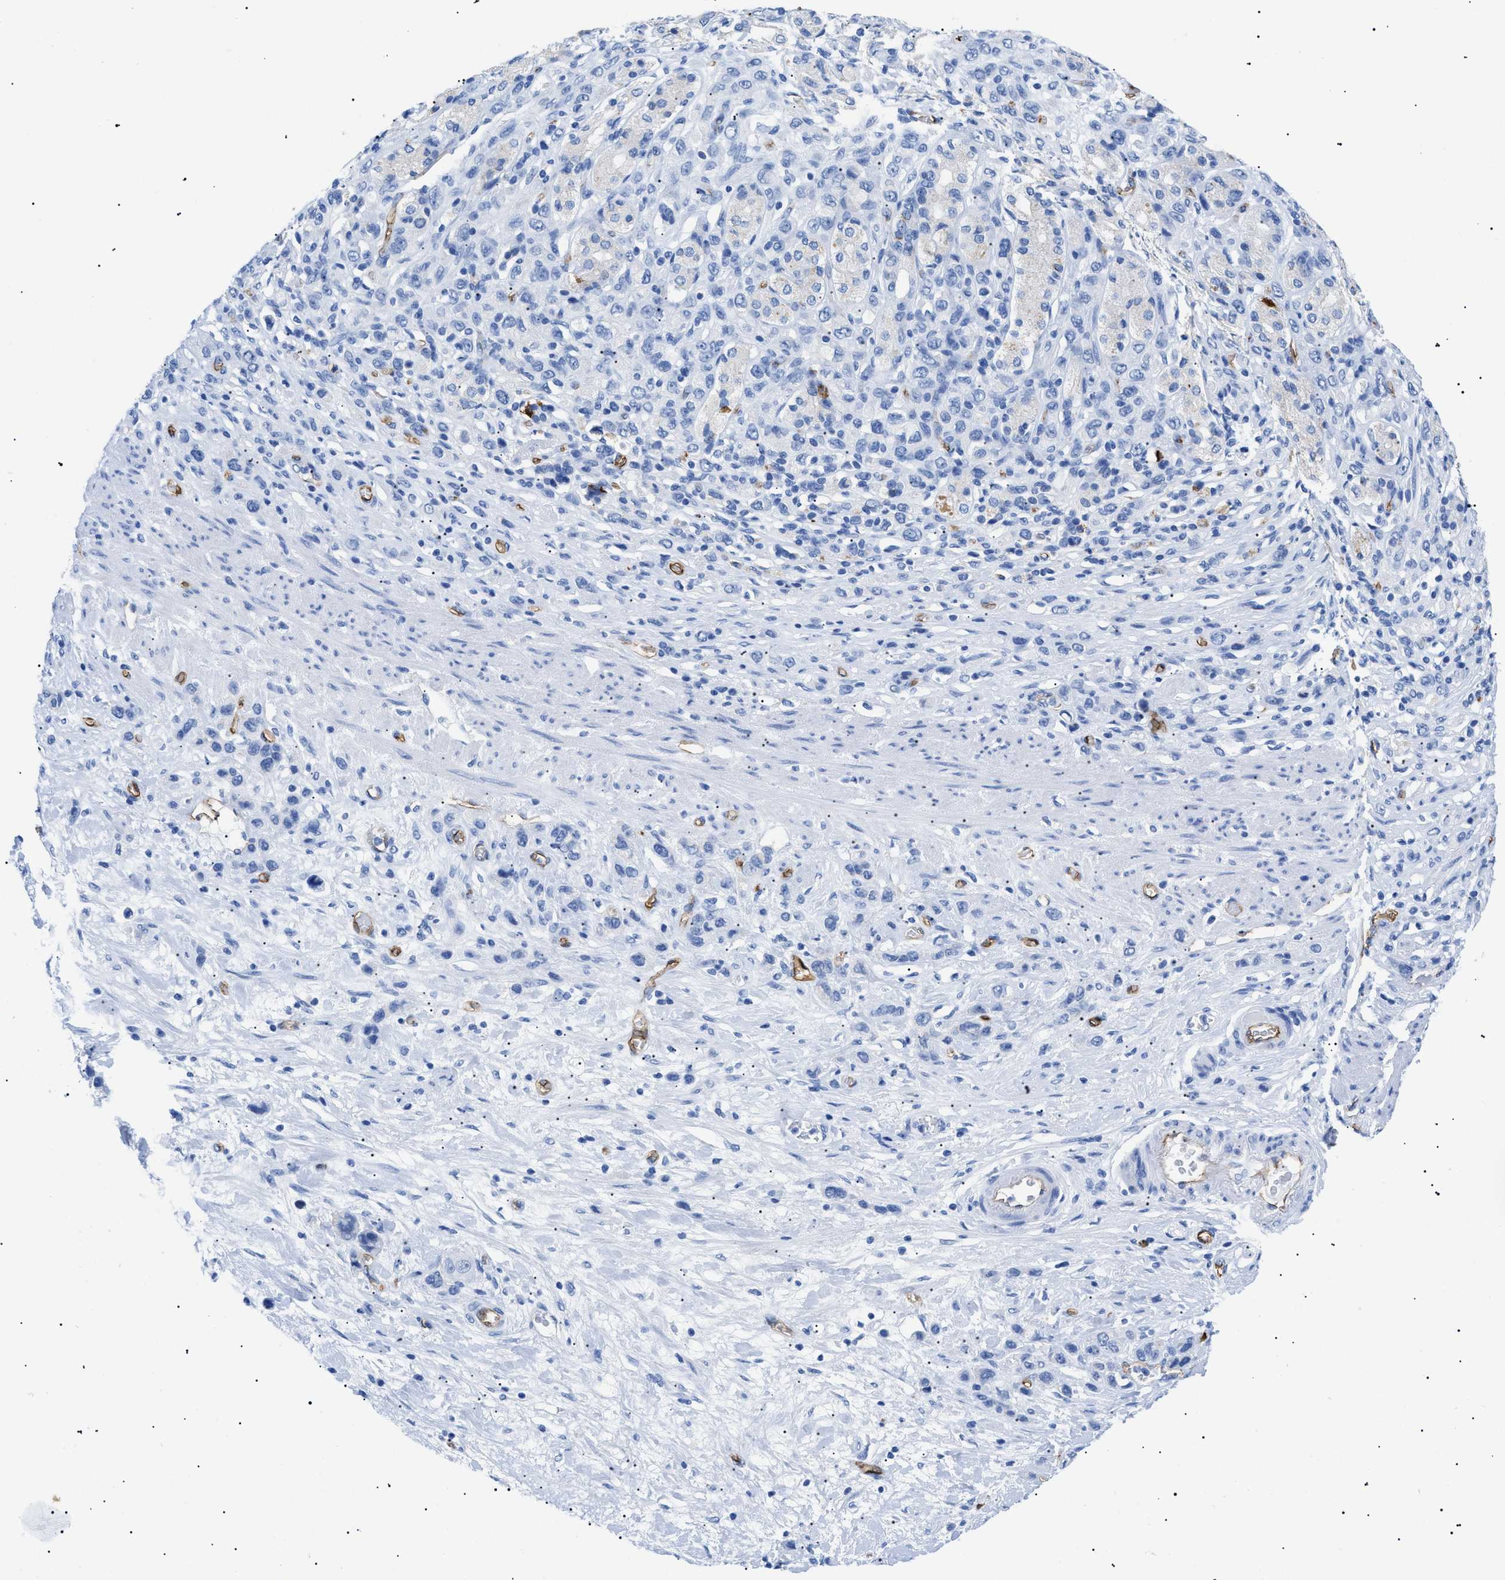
{"staining": {"intensity": "negative", "quantity": "none", "location": "none"}, "tissue": "stomach cancer", "cell_type": "Tumor cells", "image_type": "cancer", "snomed": [{"axis": "morphology", "description": "Adenocarcinoma, NOS"}, {"axis": "morphology", "description": "Adenocarcinoma, High grade"}, {"axis": "topography", "description": "Stomach, upper"}, {"axis": "topography", "description": "Stomach, lower"}], "caption": "Immunohistochemical staining of human stomach cancer (high-grade adenocarcinoma) displays no significant positivity in tumor cells.", "gene": "PODXL", "patient": {"sex": "female", "age": 65}}